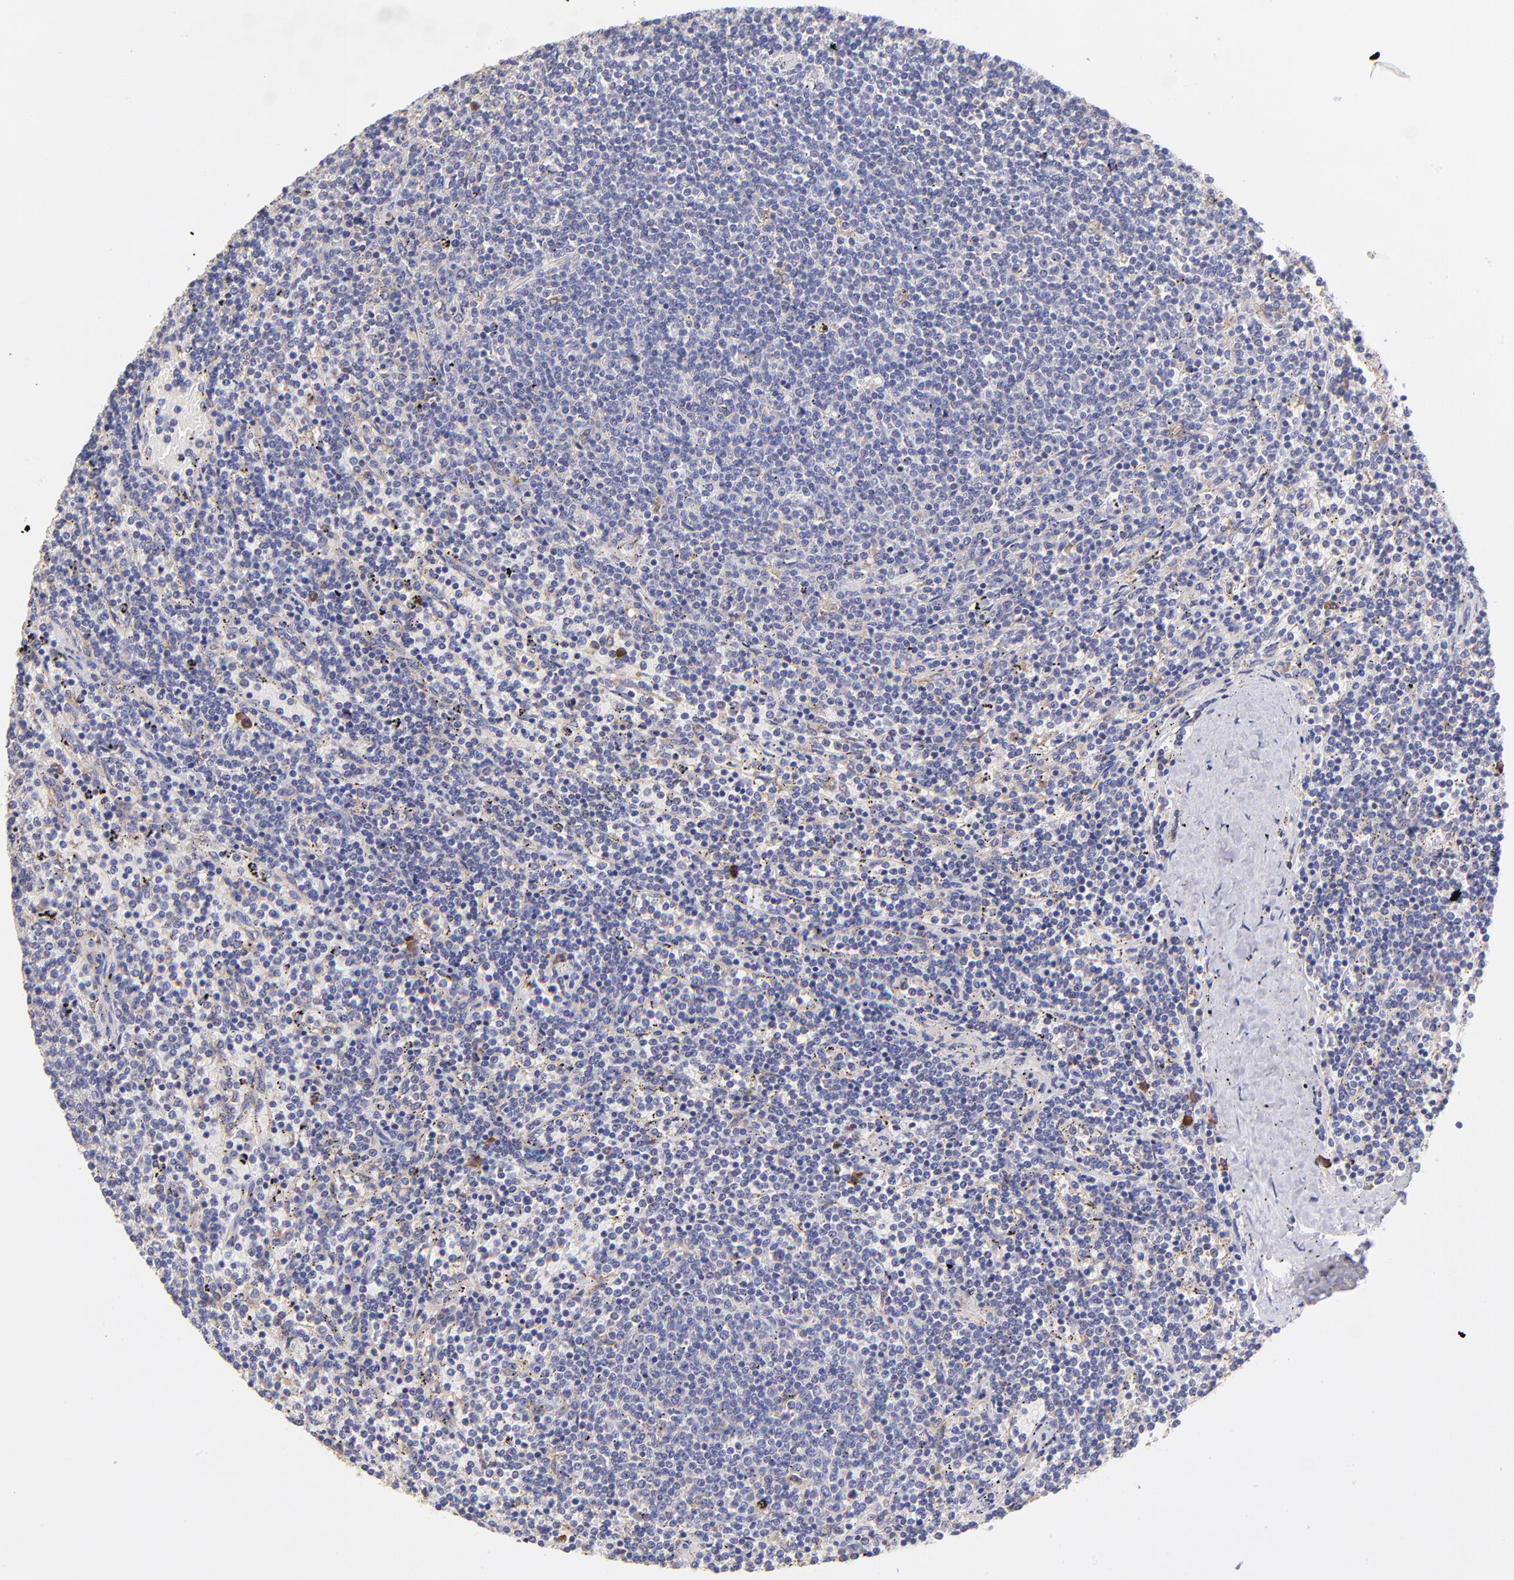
{"staining": {"intensity": "strong", "quantity": "<25%", "location": "cytoplasmic/membranous"}, "tissue": "lymphoma", "cell_type": "Tumor cells", "image_type": "cancer", "snomed": [{"axis": "morphology", "description": "Malignant lymphoma, non-Hodgkin's type, Low grade"}, {"axis": "topography", "description": "Spleen"}], "caption": "Lymphoma tissue shows strong cytoplasmic/membranous staining in approximately <25% of tumor cells, visualized by immunohistochemistry.", "gene": "PREX1", "patient": {"sex": "female", "age": 50}}